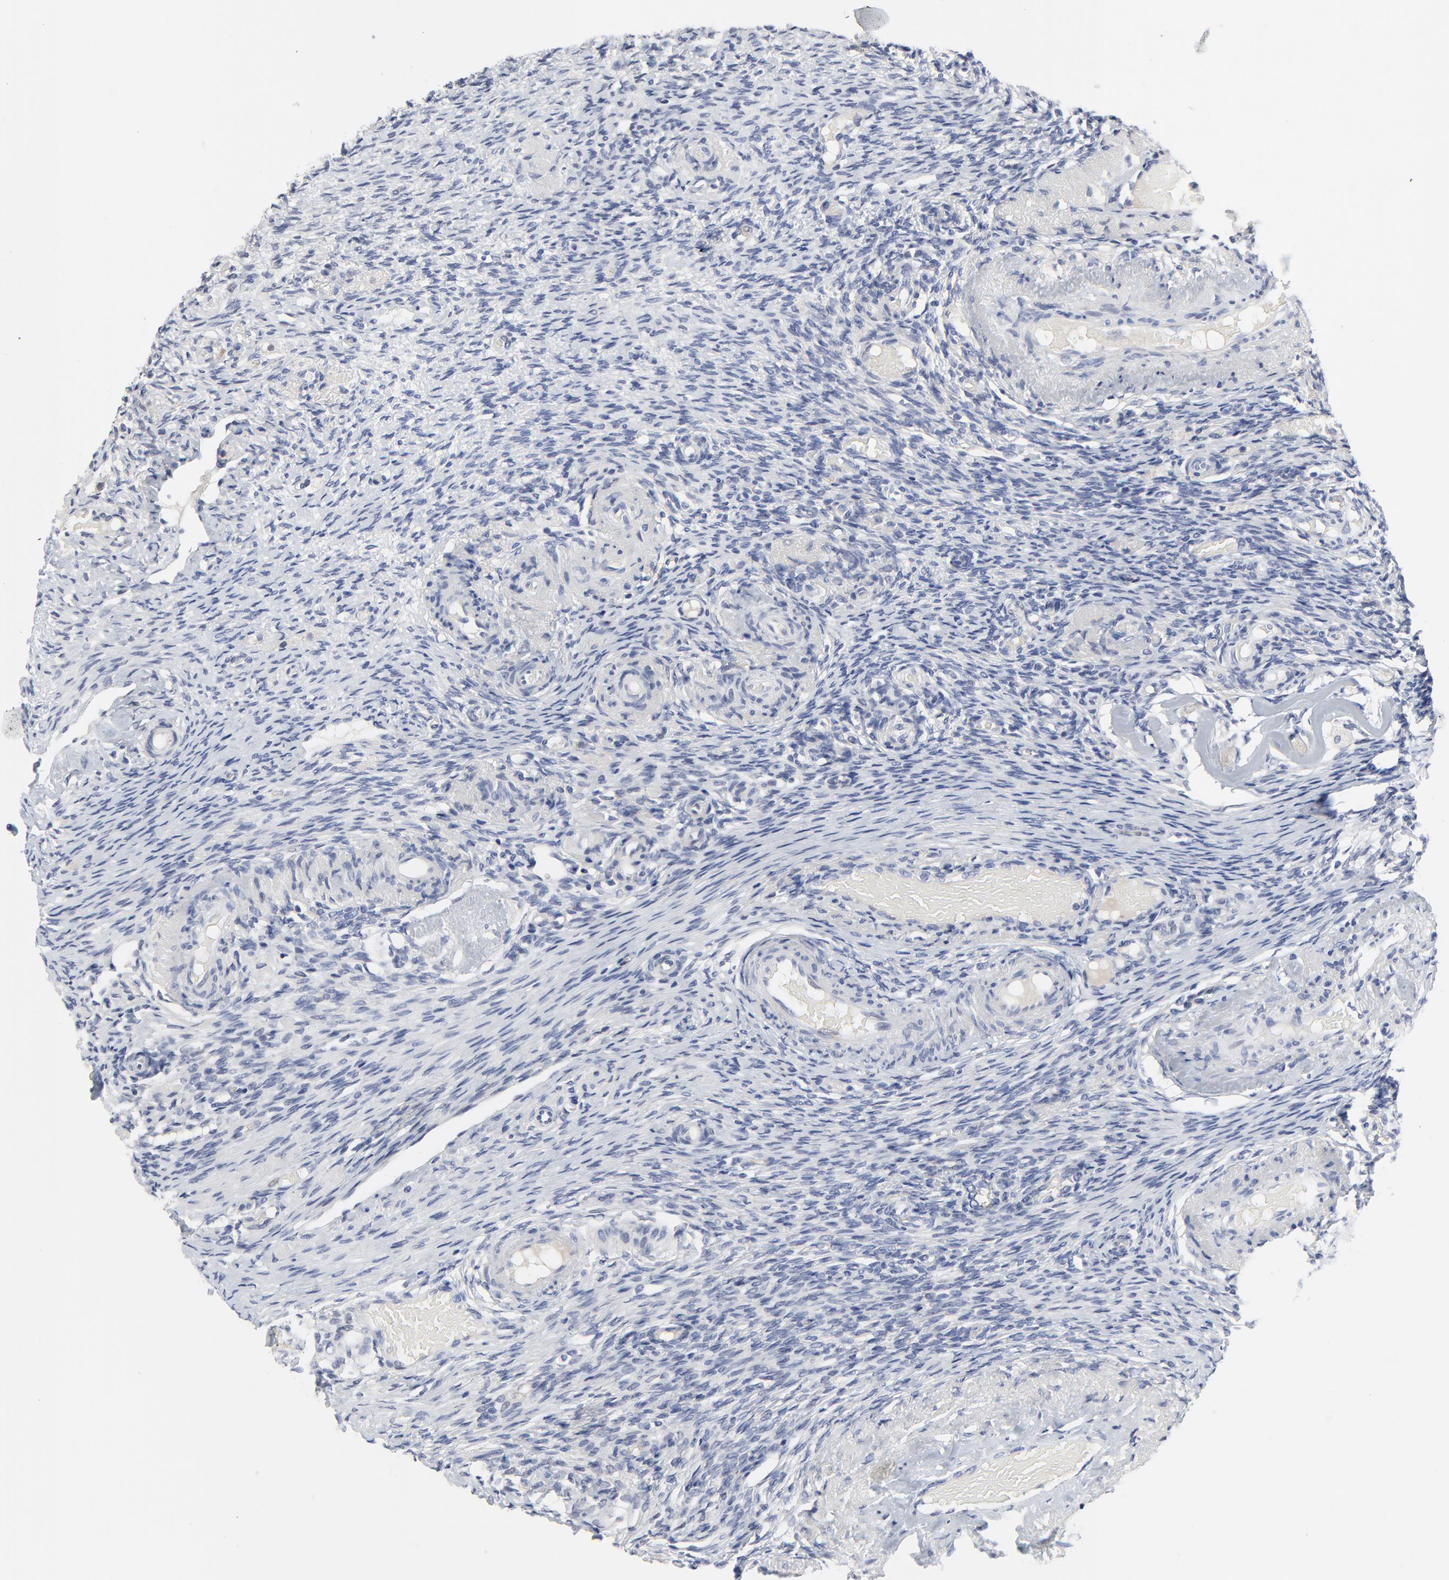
{"staining": {"intensity": "negative", "quantity": "none", "location": "none"}, "tissue": "ovary", "cell_type": "Follicle cells", "image_type": "normal", "snomed": [{"axis": "morphology", "description": "Normal tissue, NOS"}, {"axis": "topography", "description": "Ovary"}], "caption": "This is a image of immunohistochemistry (IHC) staining of benign ovary, which shows no positivity in follicle cells.", "gene": "NLGN3", "patient": {"sex": "female", "age": 60}}